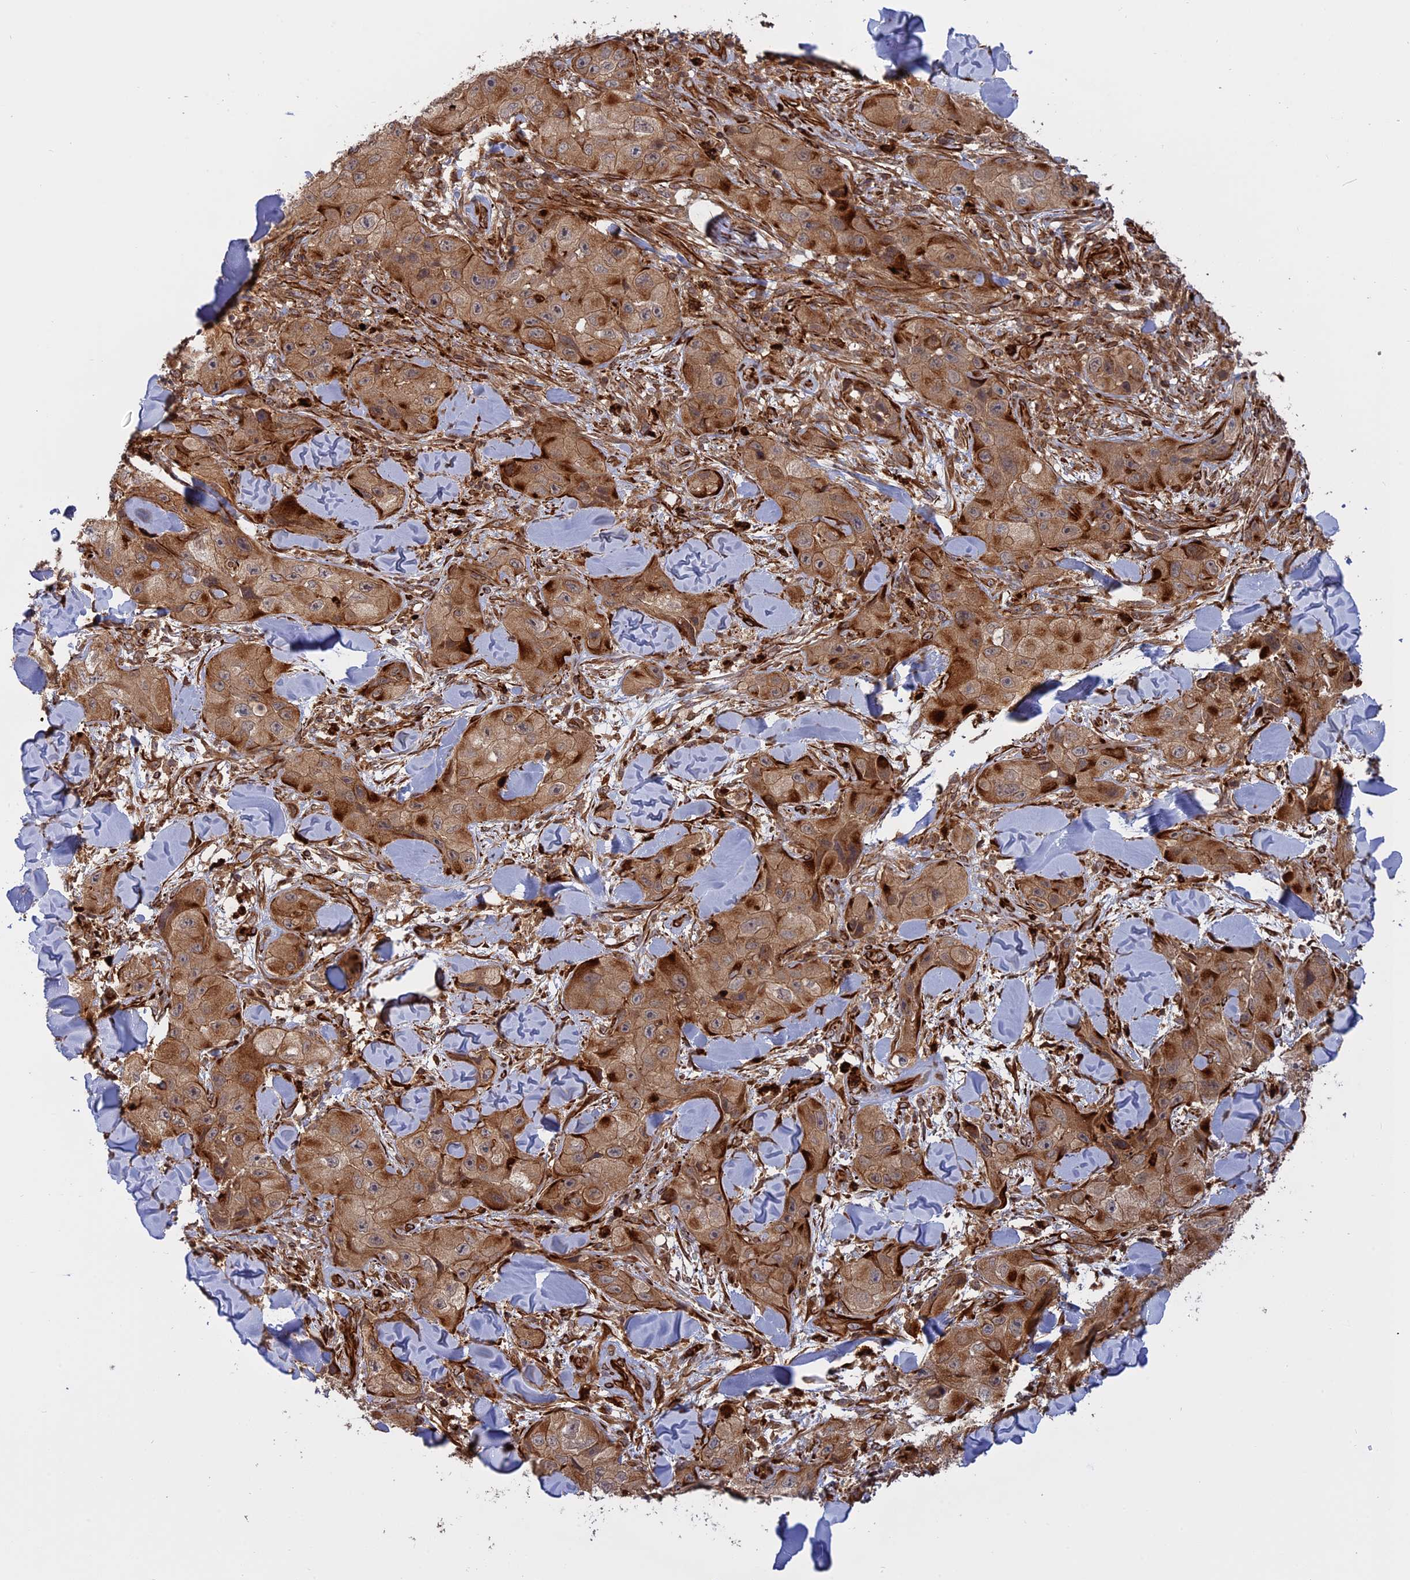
{"staining": {"intensity": "moderate", "quantity": ">75%", "location": "cytoplasmic/membranous"}, "tissue": "skin cancer", "cell_type": "Tumor cells", "image_type": "cancer", "snomed": [{"axis": "morphology", "description": "Squamous cell carcinoma, NOS"}, {"axis": "topography", "description": "Skin"}, {"axis": "topography", "description": "Subcutis"}], "caption": "Immunohistochemistry staining of skin squamous cell carcinoma, which displays medium levels of moderate cytoplasmic/membranous expression in about >75% of tumor cells indicating moderate cytoplasmic/membranous protein expression. The staining was performed using DAB (3,3'-diaminobenzidine) (brown) for protein detection and nuclei were counterstained in hematoxylin (blue).", "gene": "PHLDB3", "patient": {"sex": "male", "age": 73}}